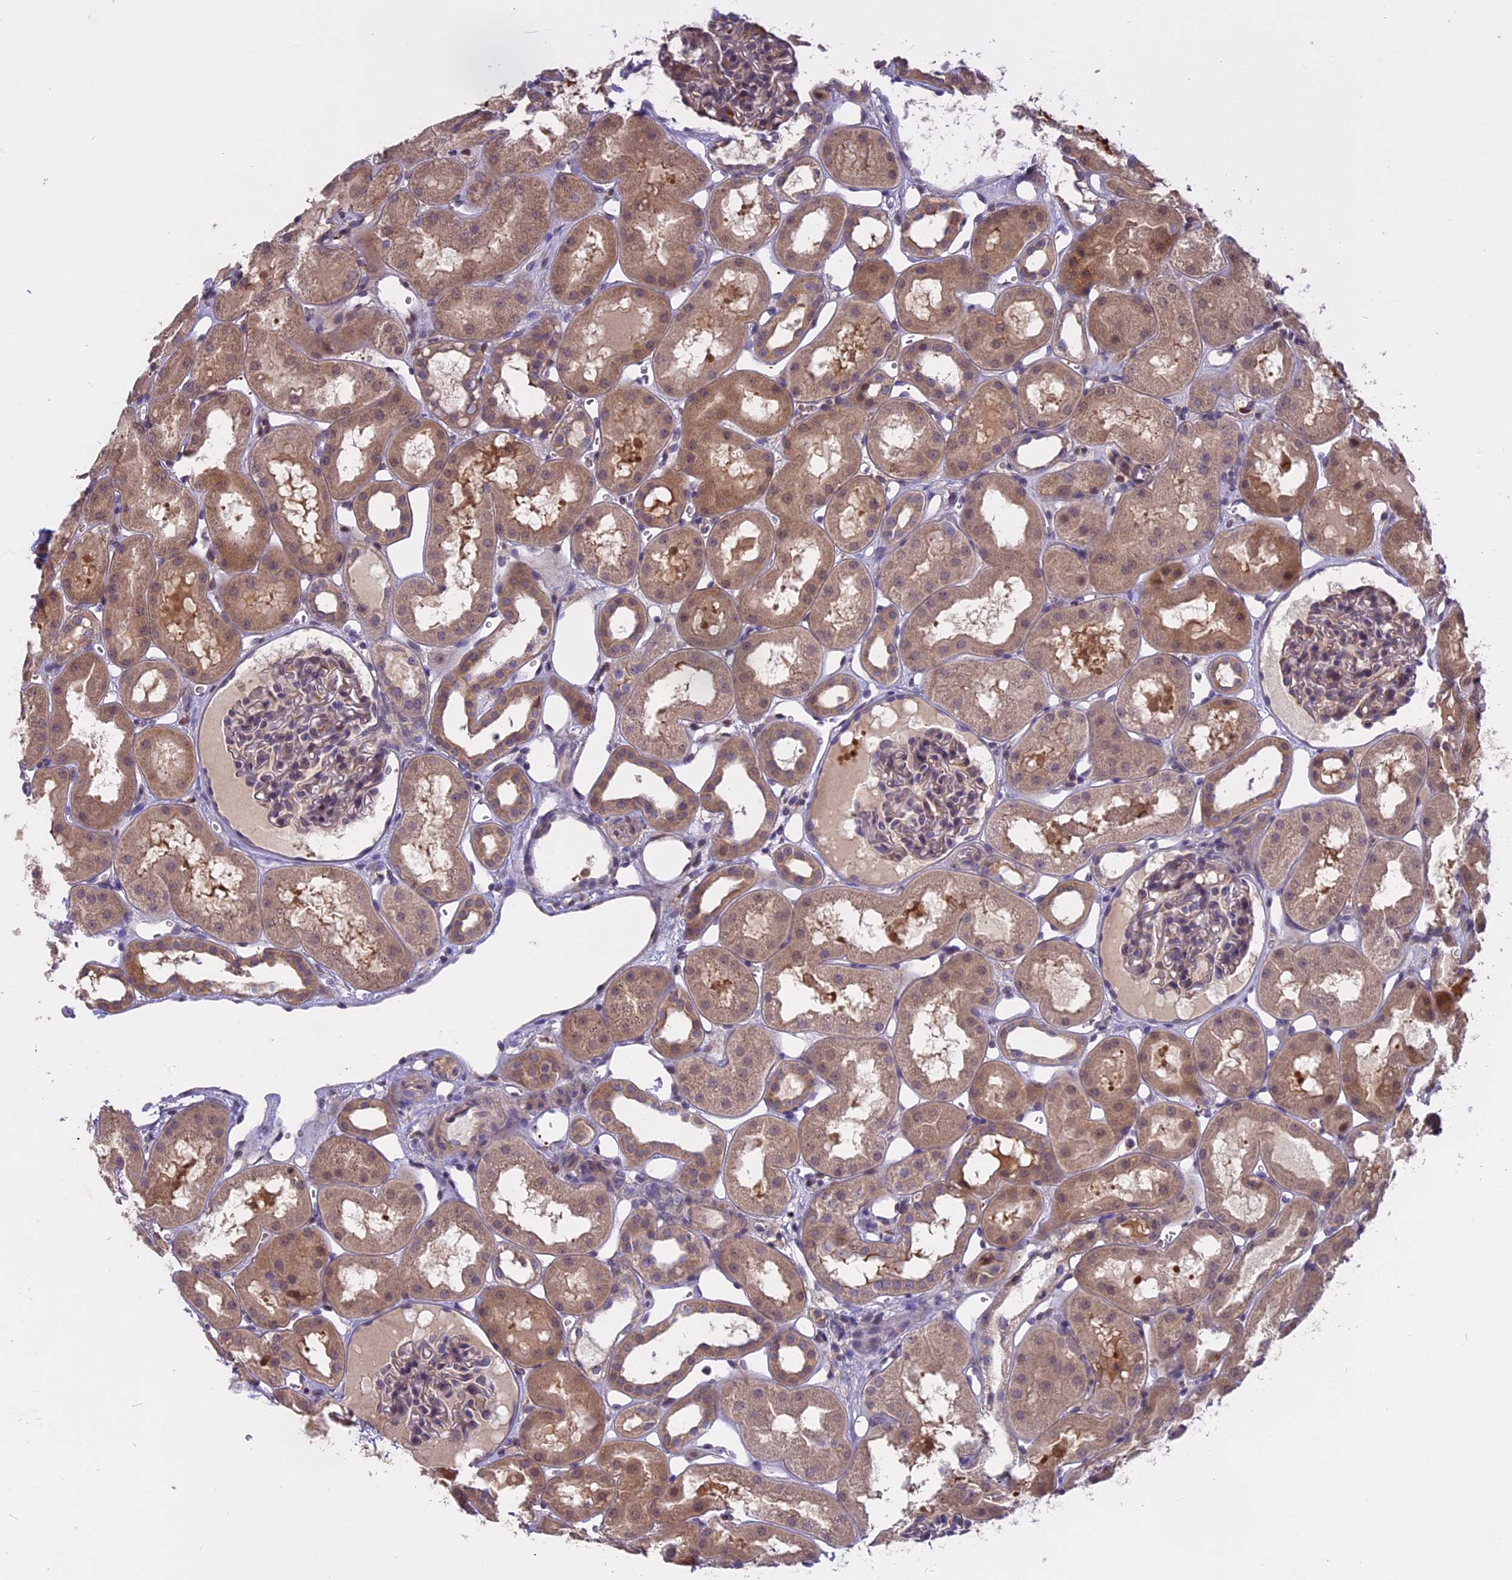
{"staining": {"intensity": "weak", "quantity": "<25%", "location": "cytoplasmic/membranous"}, "tissue": "kidney", "cell_type": "Cells in glomeruli", "image_type": "normal", "snomed": [{"axis": "morphology", "description": "Normal tissue, NOS"}, {"axis": "topography", "description": "Kidney"}, {"axis": "topography", "description": "Urinary bladder"}], "caption": "Immunohistochemistry (IHC) histopathology image of normal kidney: kidney stained with DAB (3,3'-diaminobenzidine) exhibits no significant protein positivity in cells in glomeruli.", "gene": "MEMO1", "patient": {"sex": "male", "age": 16}}